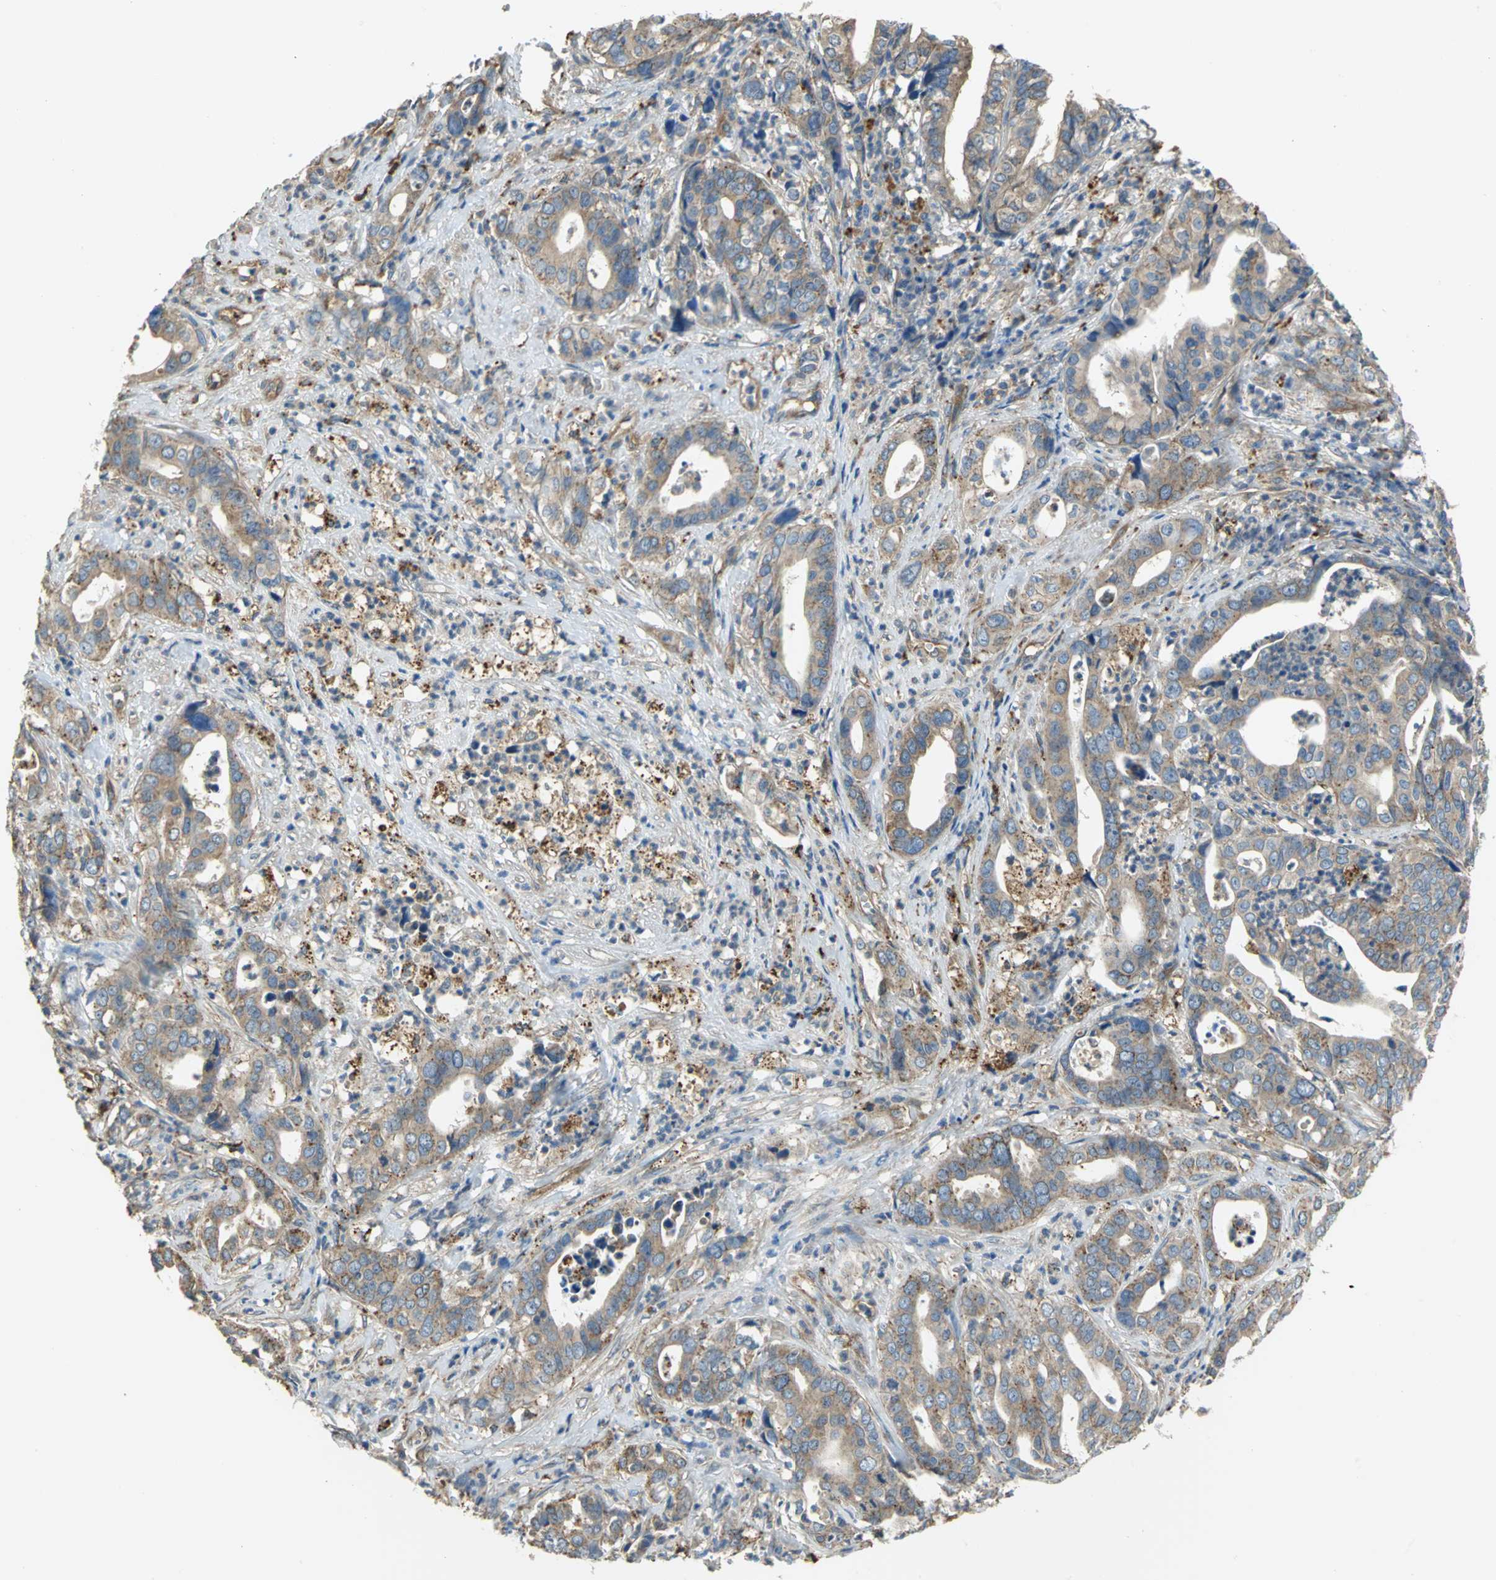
{"staining": {"intensity": "weak", "quantity": "25%-75%", "location": "cytoplasmic/membranous"}, "tissue": "liver cancer", "cell_type": "Tumor cells", "image_type": "cancer", "snomed": [{"axis": "morphology", "description": "Cholangiocarcinoma"}, {"axis": "topography", "description": "Liver"}], "caption": "Immunohistochemical staining of liver cancer demonstrates weak cytoplasmic/membranous protein positivity in about 25%-75% of tumor cells. The protein is stained brown, and the nuclei are stained in blue (DAB (3,3'-diaminobenzidine) IHC with brightfield microscopy, high magnification).", "gene": "DIAPH2", "patient": {"sex": "female", "age": 61}}